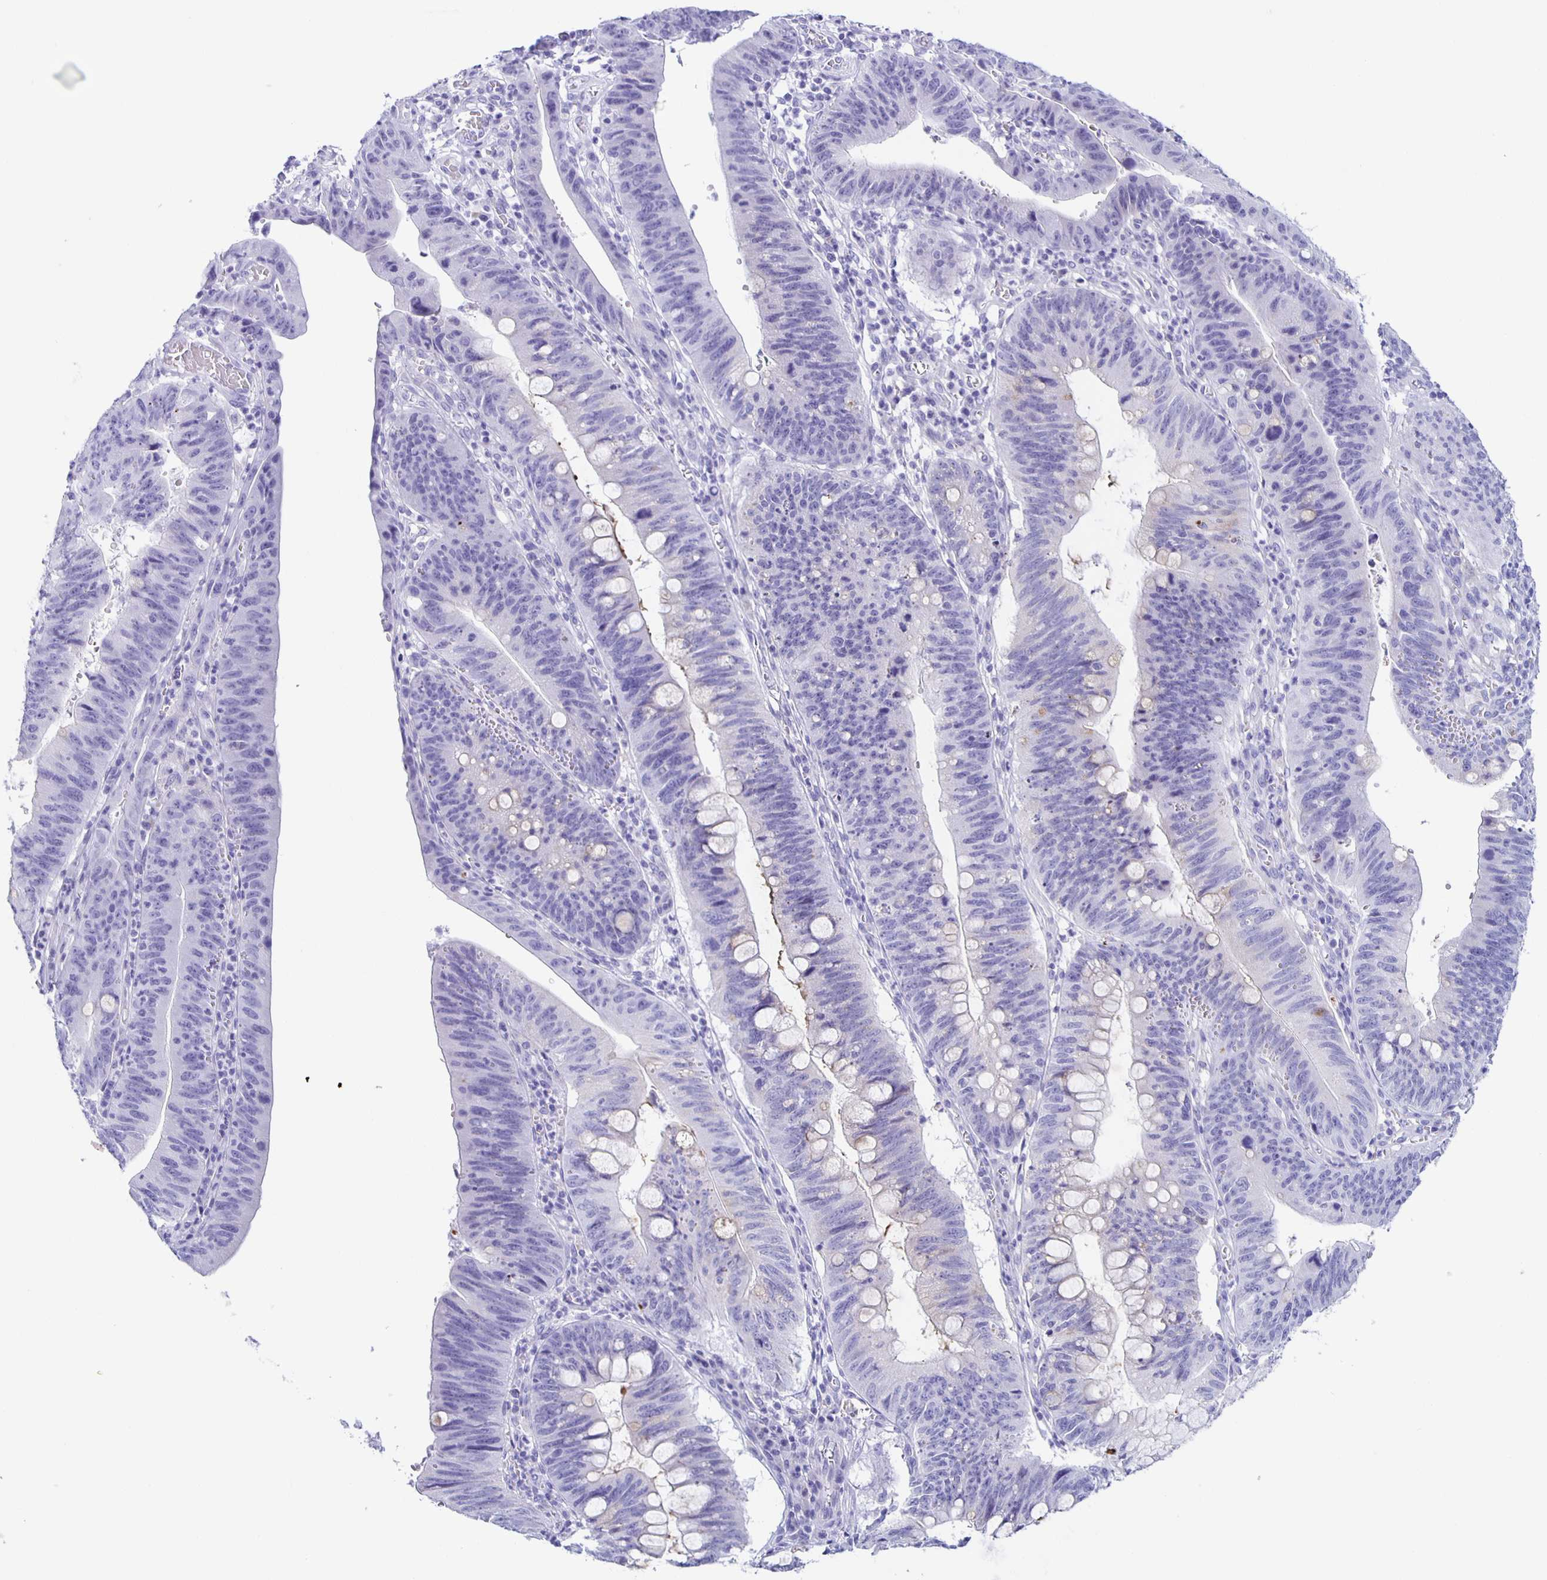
{"staining": {"intensity": "negative", "quantity": "none", "location": "none"}, "tissue": "stomach cancer", "cell_type": "Tumor cells", "image_type": "cancer", "snomed": [{"axis": "morphology", "description": "Adenocarcinoma, NOS"}, {"axis": "topography", "description": "Stomach"}], "caption": "Immunohistochemical staining of adenocarcinoma (stomach) exhibits no significant expression in tumor cells.", "gene": "AQP6", "patient": {"sex": "male", "age": 59}}